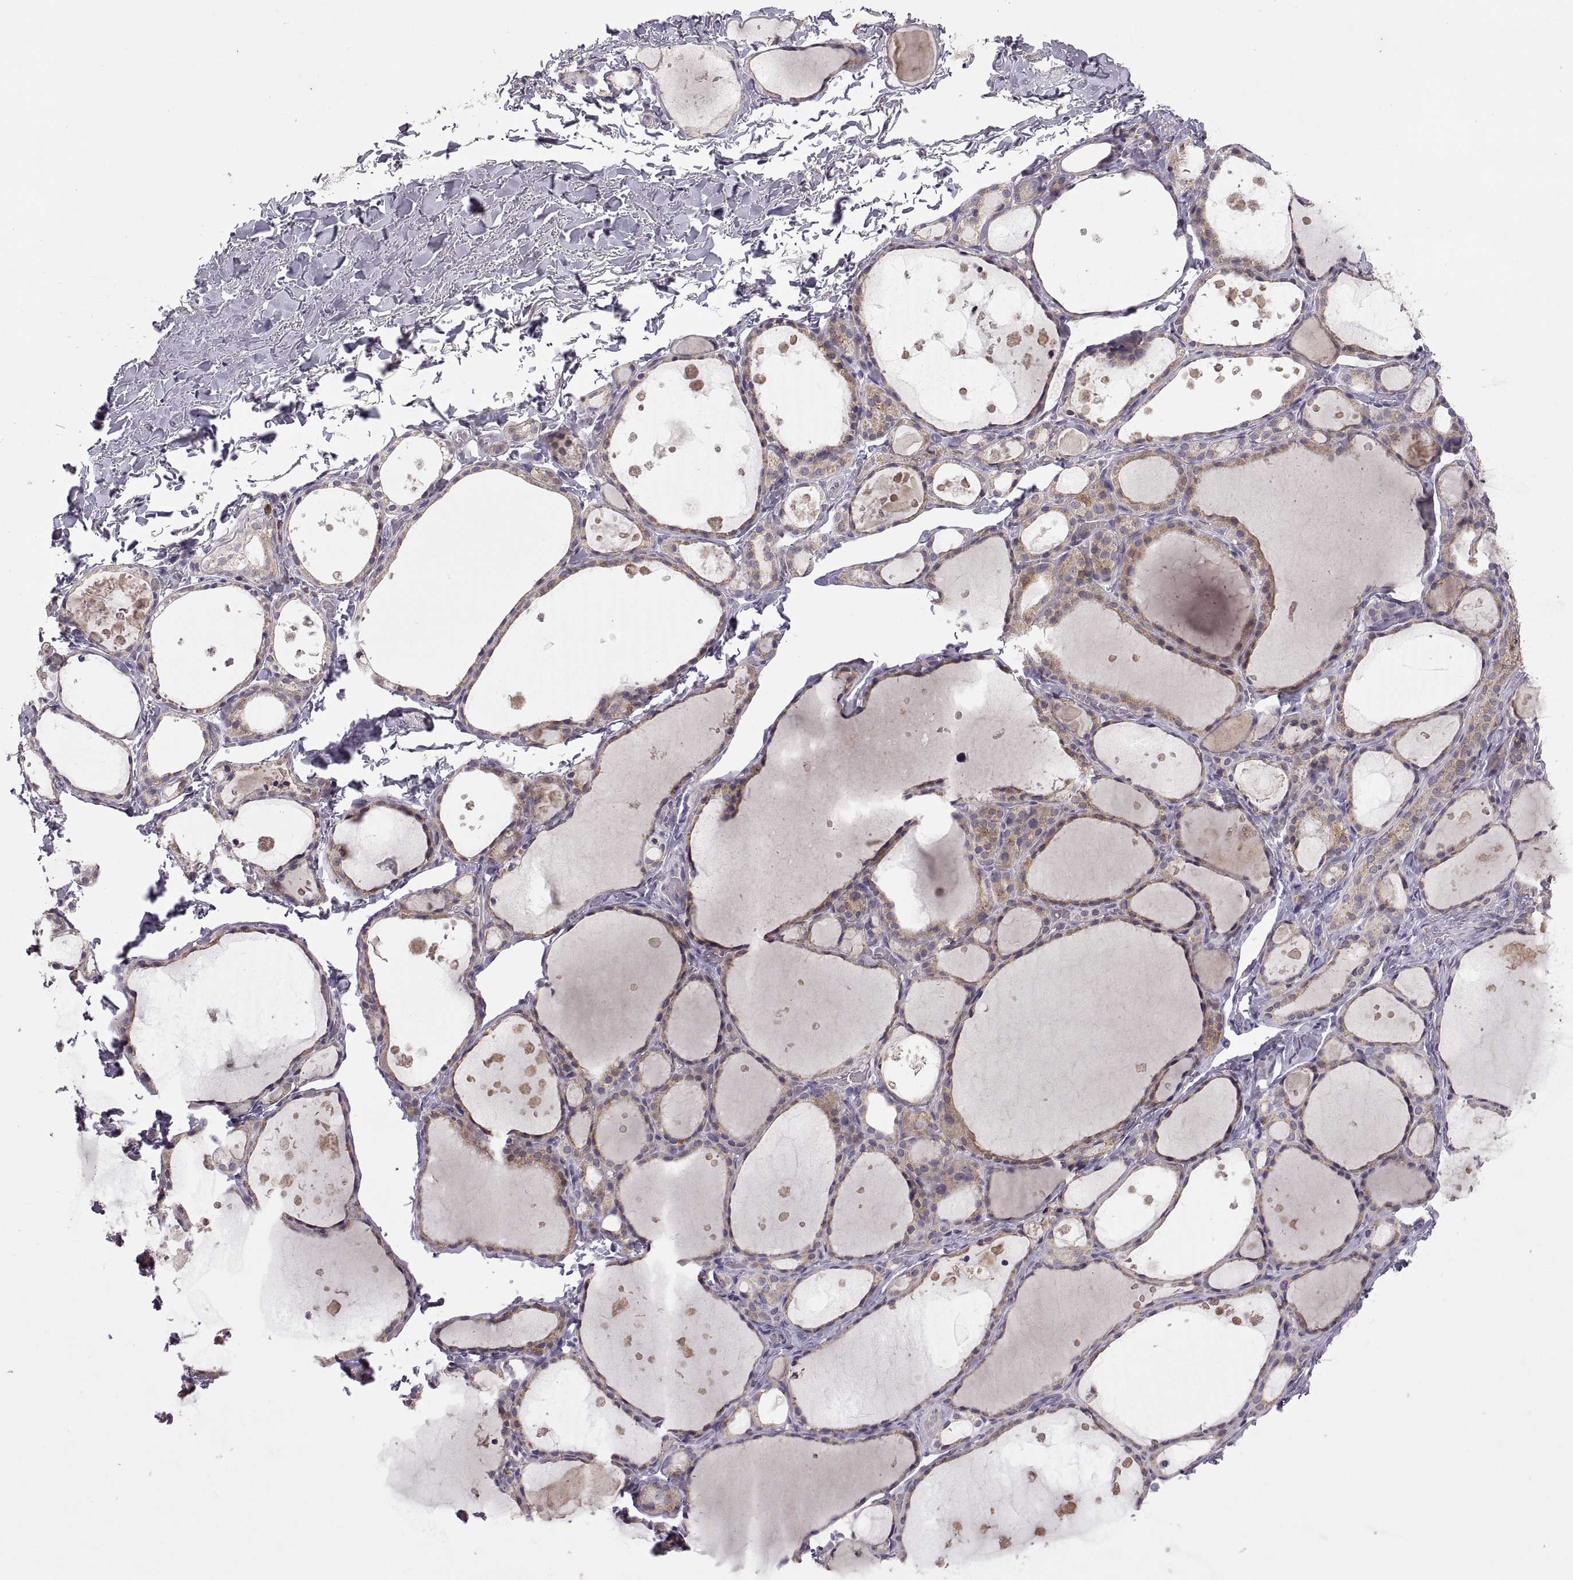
{"staining": {"intensity": "weak", "quantity": ">75%", "location": "cytoplasmic/membranous"}, "tissue": "thyroid gland", "cell_type": "Glandular cells", "image_type": "normal", "snomed": [{"axis": "morphology", "description": "Normal tissue, NOS"}, {"axis": "topography", "description": "Thyroid gland"}], "caption": "Thyroid gland stained for a protein shows weak cytoplasmic/membranous positivity in glandular cells.", "gene": "HMGCR", "patient": {"sex": "male", "age": 68}}